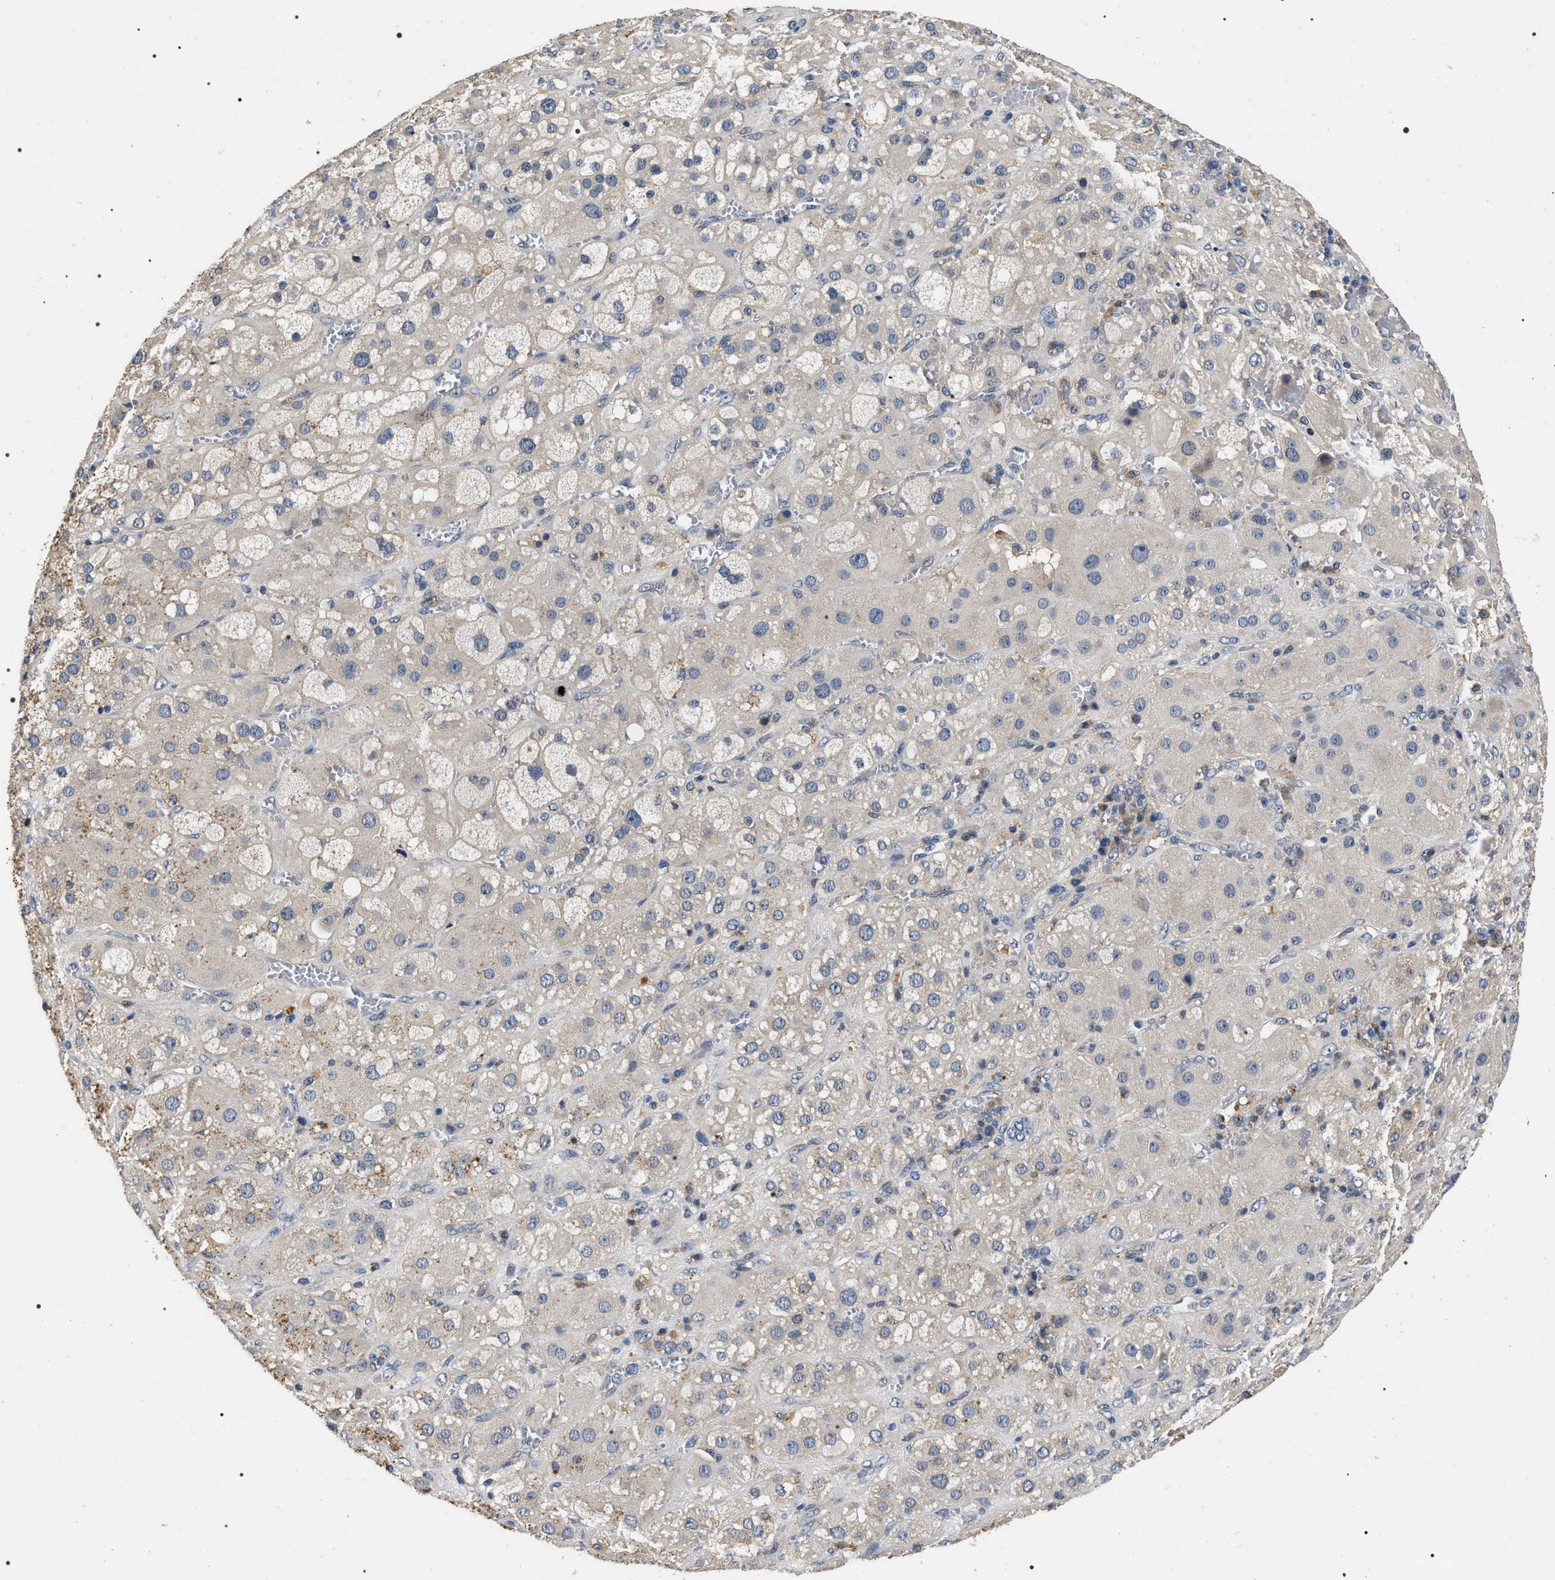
{"staining": {"intensity": "moderate", "quantity": "<25%", "location": "cytoplasmic/membranous"}, "tissue": "adrenal gland", "cell_type": "Glandular cells", "image_type": "normal", "snomed": [{"axis": "morphology", "description": "Normal tissue, NOS"}, {"axis": "topography", "description": "Adrenal gland"}], "caption": "Adrenal gland stained with IHC displays moderate cytoplasmic/membranous positivity in approximately <25% of glandular cells.", "gene": "IFT81", "patient": {"sex": "female", "age": 47}}